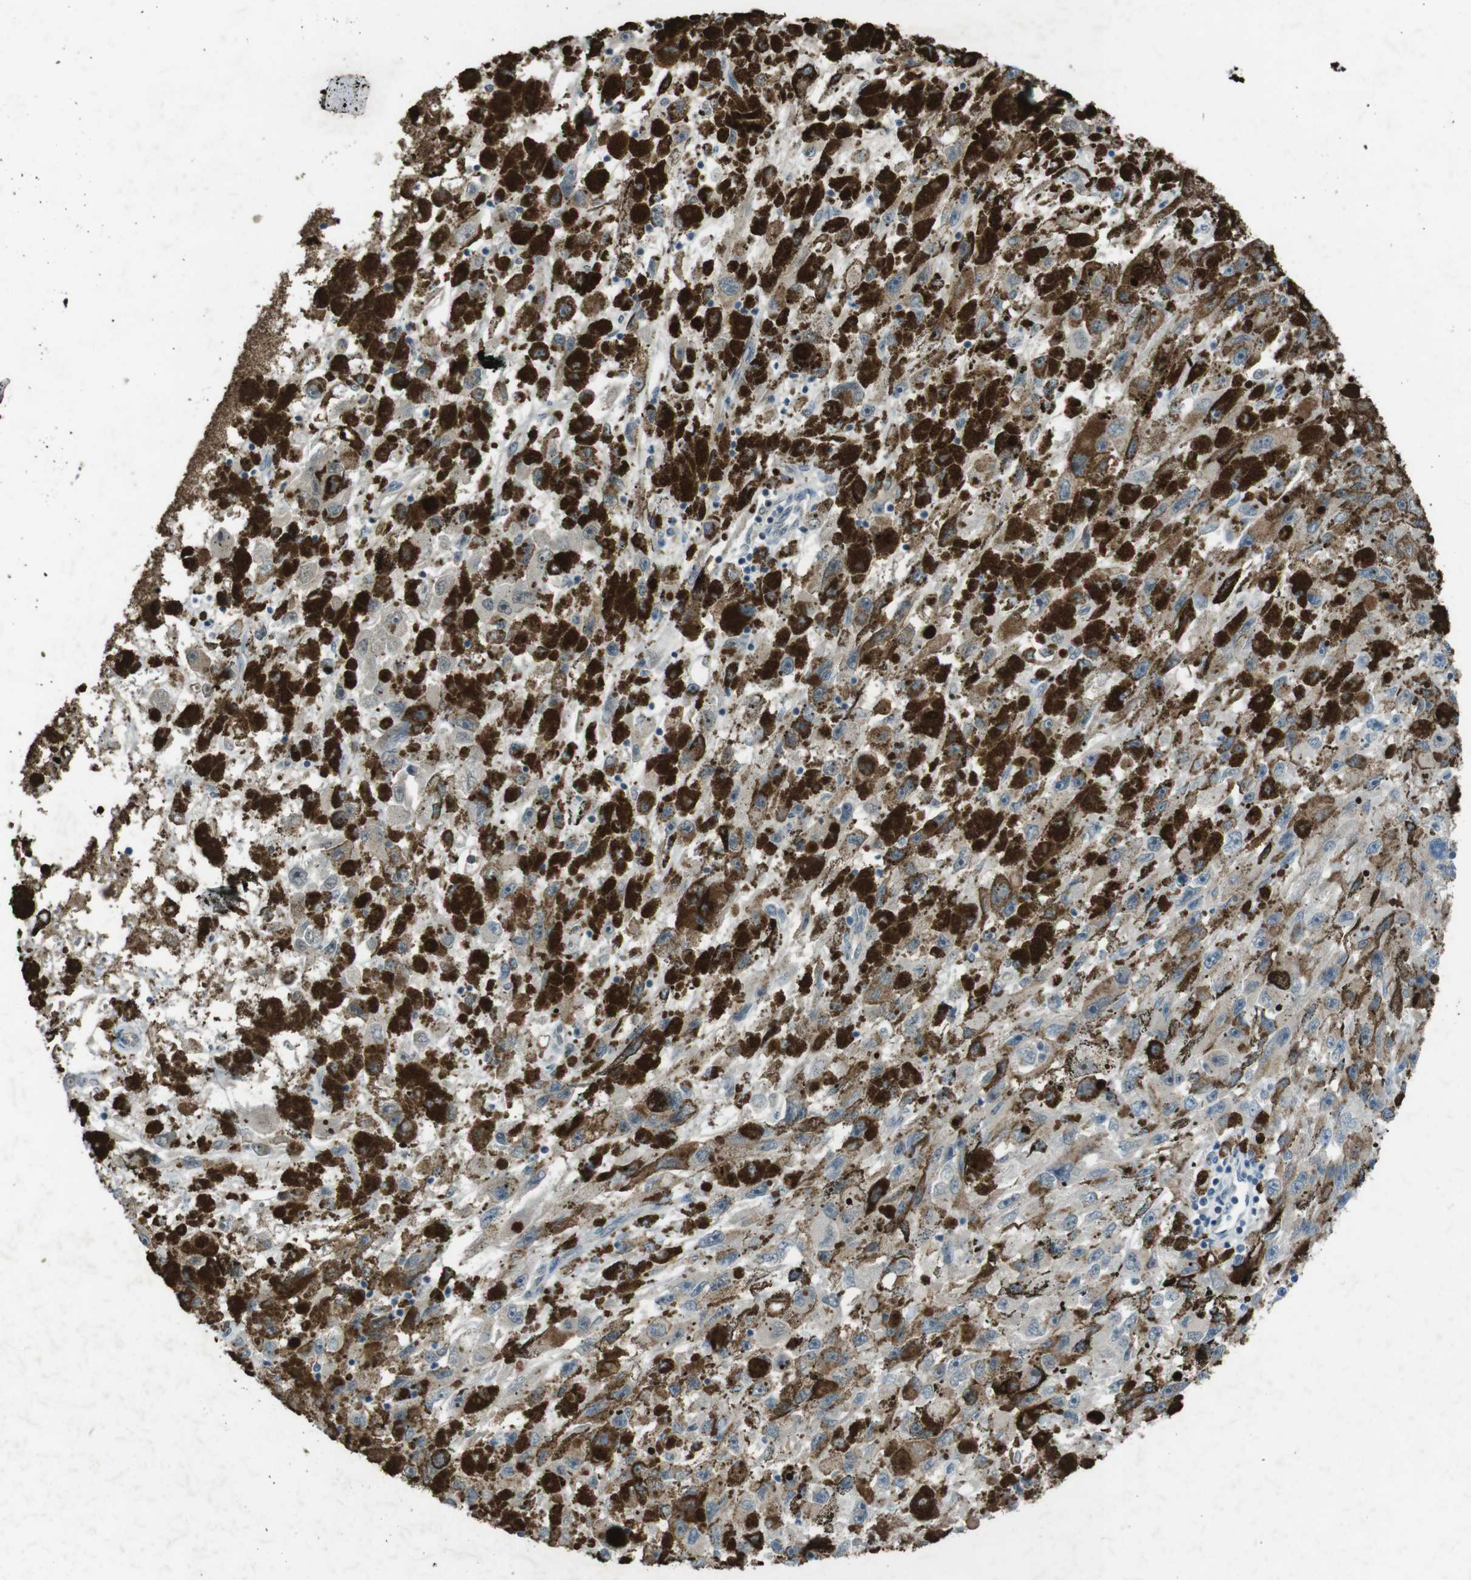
{"staining": {"intensity": "negative", "quantity": "none", "location": "none"}, "tissue": "melanoma", "cell_type": "Tumor cells", "image_type": "cancer", "snomed": [{"axis": "morphology", "description": "Malignant melanoma, NOS"}, {"axis": "topography", "description": "Skin"}], "caption": "DAB immunohistochemical staining of human malignant melanoma exhibits no significant staining in tumor cells. The staining is performed using DAB brown chromogen with nuclei counter-stained in using hematoxylin.", "gene": "ZDHHC20", "patient": {"sex": "female", "age": 104}}